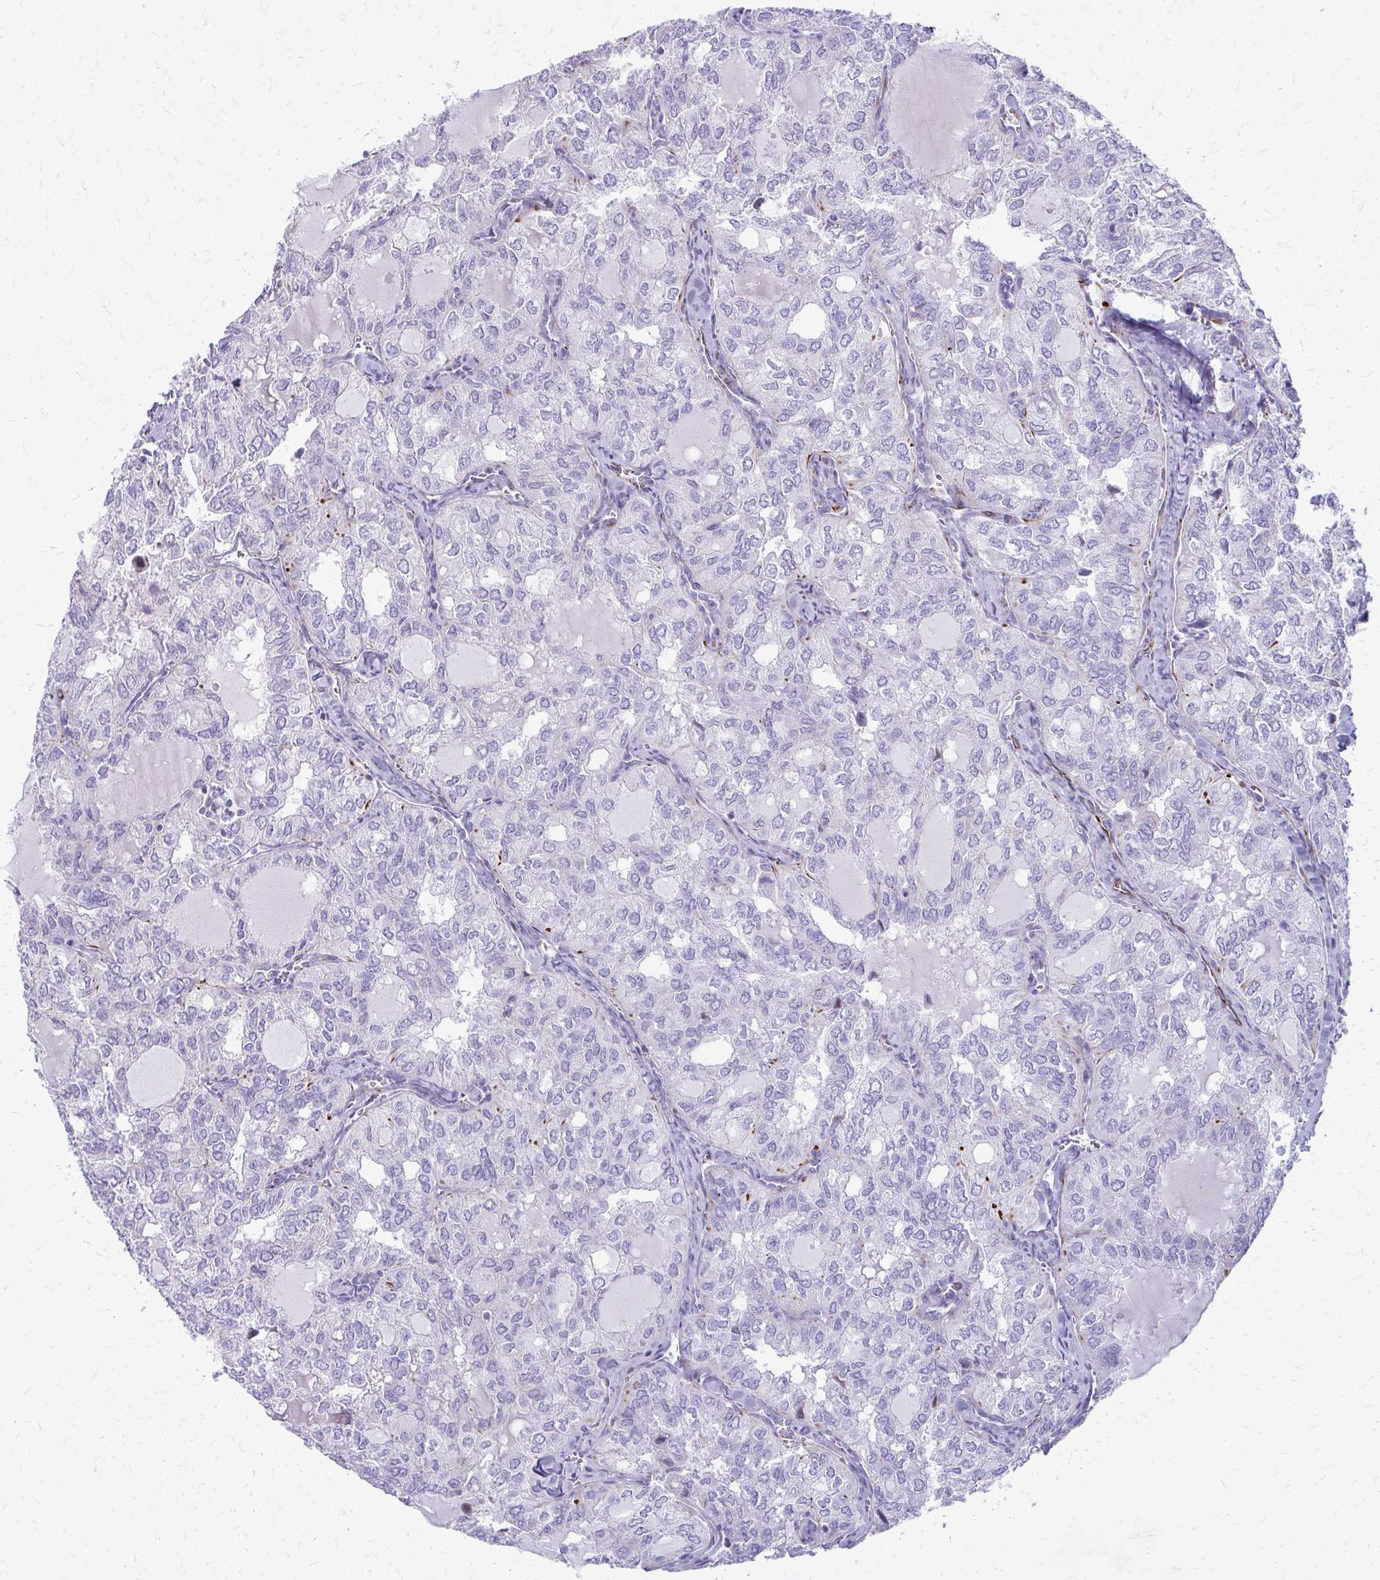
{"staining": {"intensity": "negative", "quantity": "none", "location": "none"}, "tissue": "thyroid cancer", "cell_type": "Tumor cells", "image_type": "cancer", "snomed": [{"axis": "morphology", "description": "Follicular adenoma carcinoma, NOS"}, {"axis": "topography", "description": "Thyroid gland"}], "caption": "Image shows no significant protein expression in tumor cells of thyroid cancer (follicular adenoma carcinoma).", "gene": "TRIM6", "patient": {"sex": "male", "age": 75}}